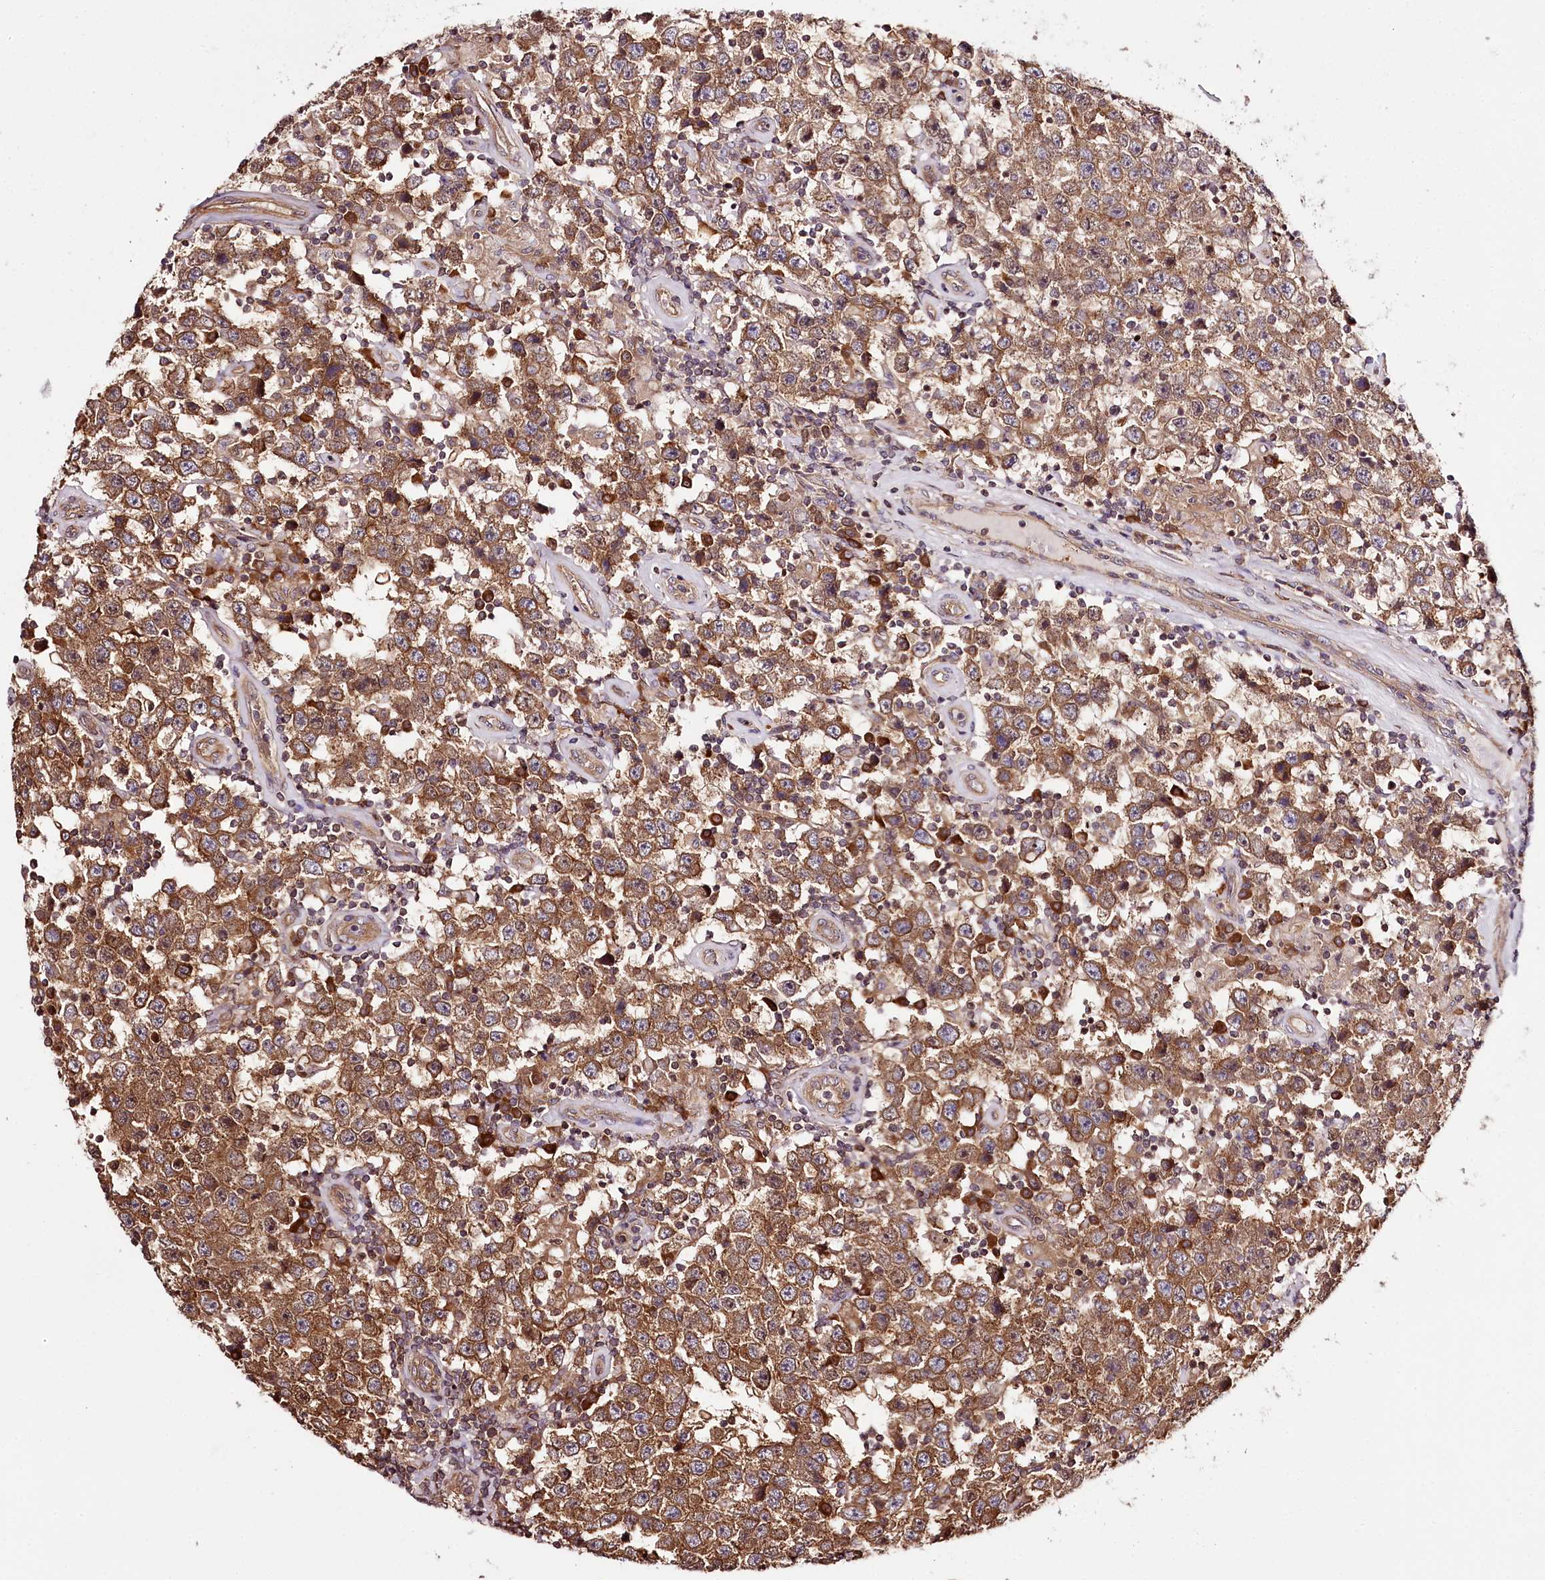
{"staining": {"intensity": "moderate", "quantity": ">75%", "location": "cytoplasmic/membranous"}, "tissue": "testis cancer", "cell_type": "Tumor cells", "image_type": "cancer", "snomed": [{"axis": "morphology", "description": "Normal tissue, NOS"}, {"axis": "morphology", "description": "Urothelial carcinoma, High grade"}, {"axis": "morphology", "description": "Seminoma, NOS"}, {"axis": "morphology", "description": "Carcinoma, Embryonal, NOS"}, {"axis": "topography", "description": "Urinary bladder"}, {"axis": "topography", "description": "Testis"}], "caption": "Immunohistochemistry (DAB) staining of testis embryonal carcinoma demonstrates moderate cytoplasmic/membranous protein positivity in about >75% of tumor cells.", "gene": "TARS1", "patient": {"sex": "male", "age": 41}}